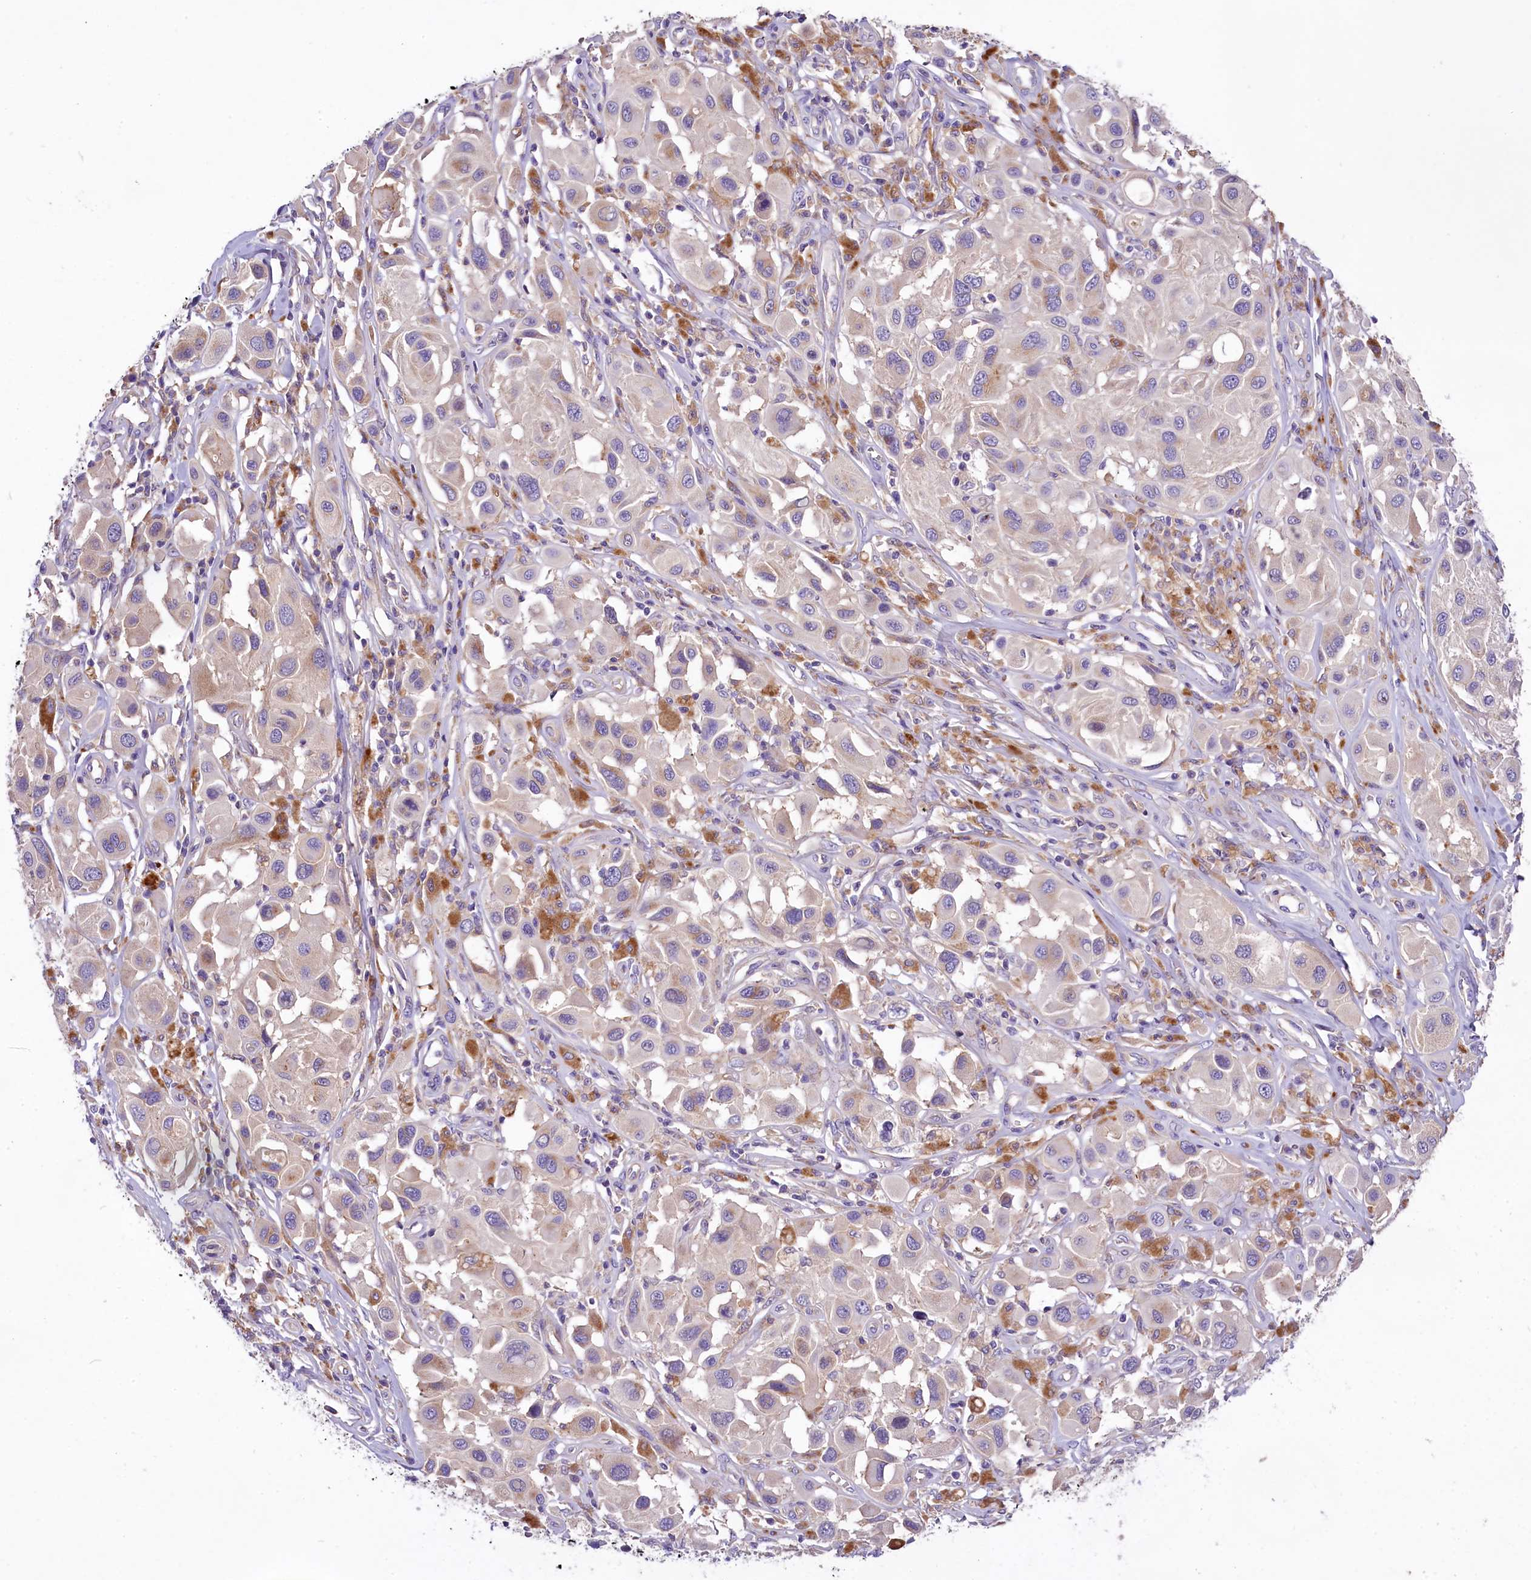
{"staining": {"intensity": "negative", "quantity": "none", "location": "none"}, "tissue": "melanoma", "cell_type": "Tumor cells", "image_type": "cancer", "snomed": [{"axis": "morphology", "description": "Malignant melanoma, Metastatic site"}, {"axis": "topography", "description": "Skin"}], "caption": "DAB (3,3'-diaminobenzidine) immunohistochemical staining of melanoma reveals no significant expression in tumor cells.", "gene": "PEMT", "patient": {"sex": "male", "age": 41}}